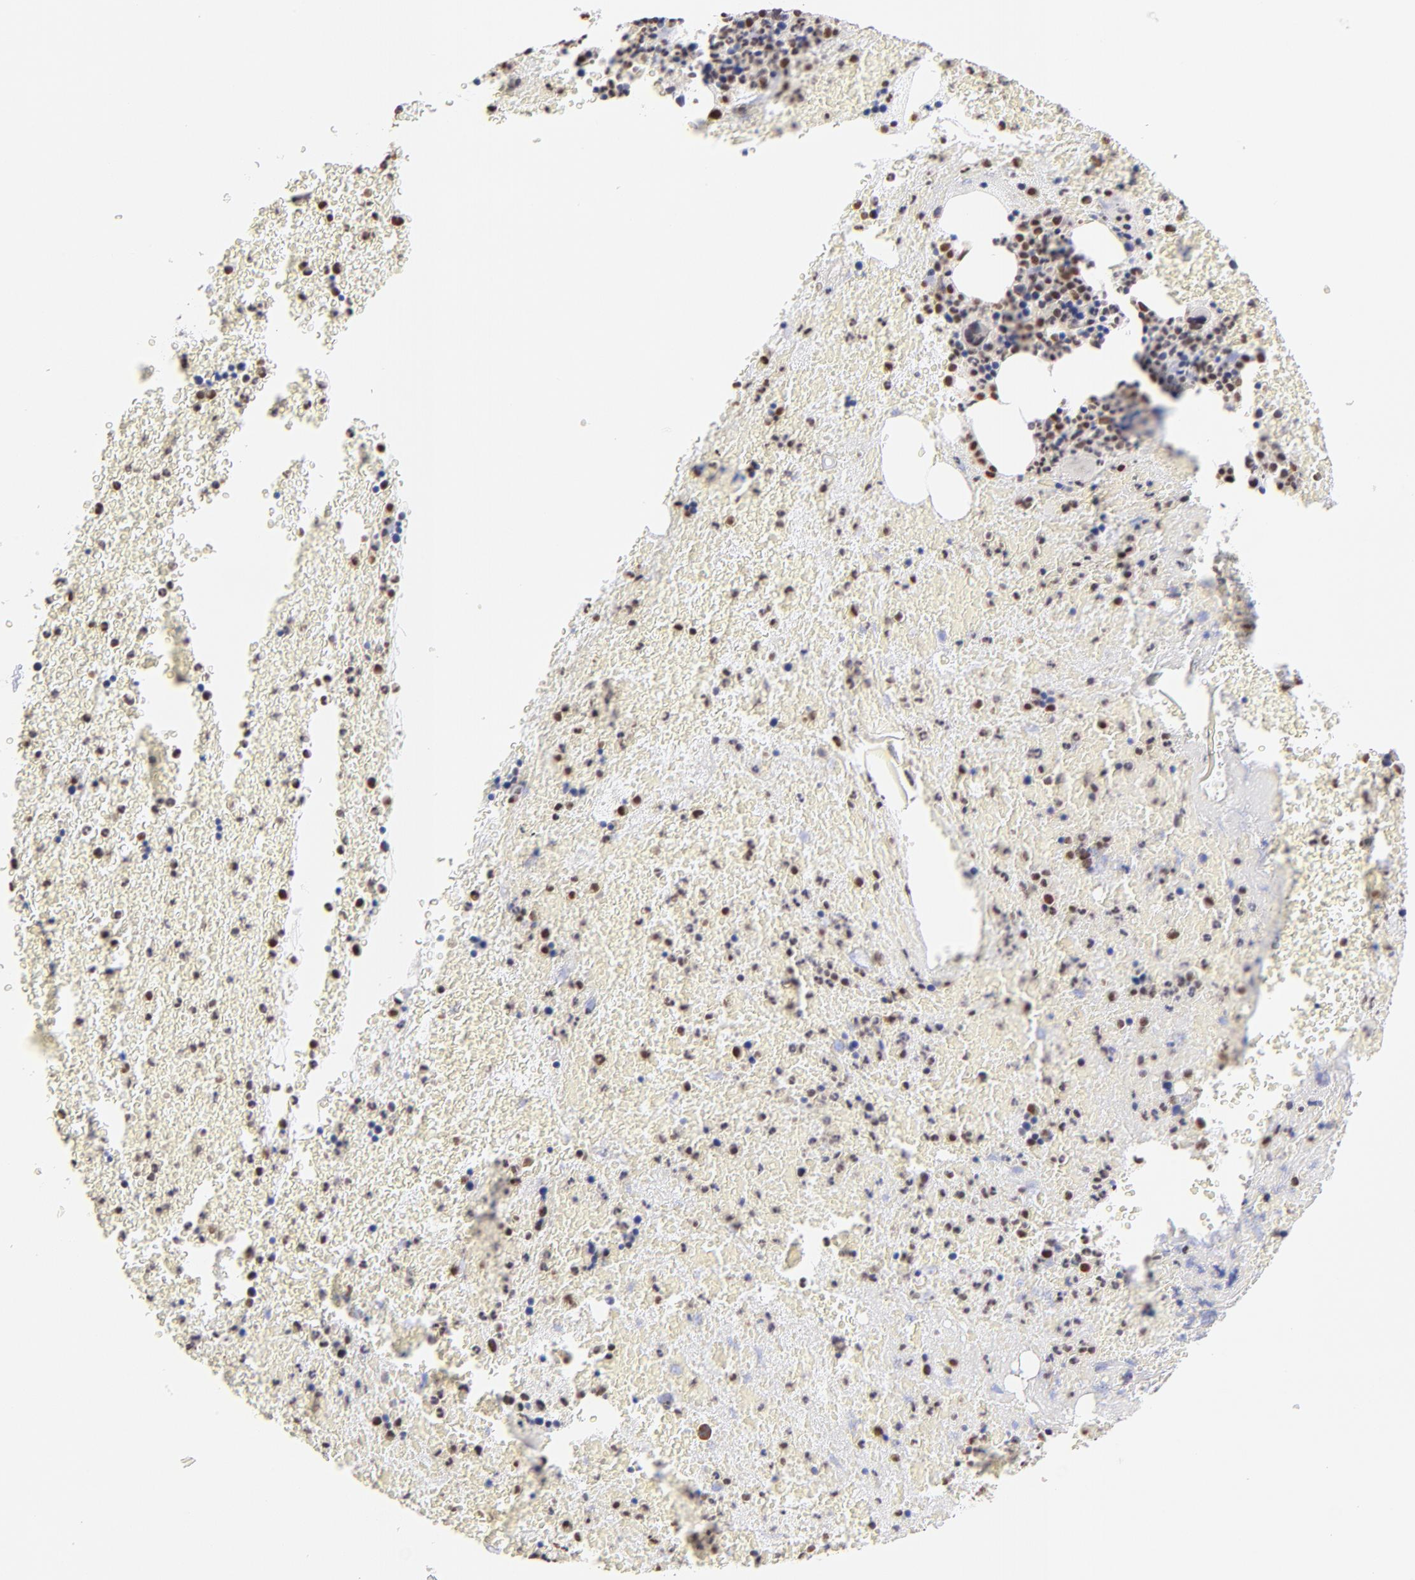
{"staining": {"intensity": "weak", "quantity": "<25%", "location": "nuclear"}, "tissue": "bone marrow", "cell_type": "Hematopoietic cells", "image_type": "normal", "snomed": [{"axis": "morphology", "description": "Normal tissue, NOS"}, {"axis": "topography", "description": "Bone marrow"}], "caption": "The image exhibits no significant staining in hematopoietic cells of bone marrow. The staining was performed using DAB (3,3'-diaminobenzidine) to visualize the protein expression in brown, while the nuclei were stained in blue with hematoxylin (Magnification: 20x).", "gene": "ZNF670", "patient": {"sex": "female", "age": 53}}